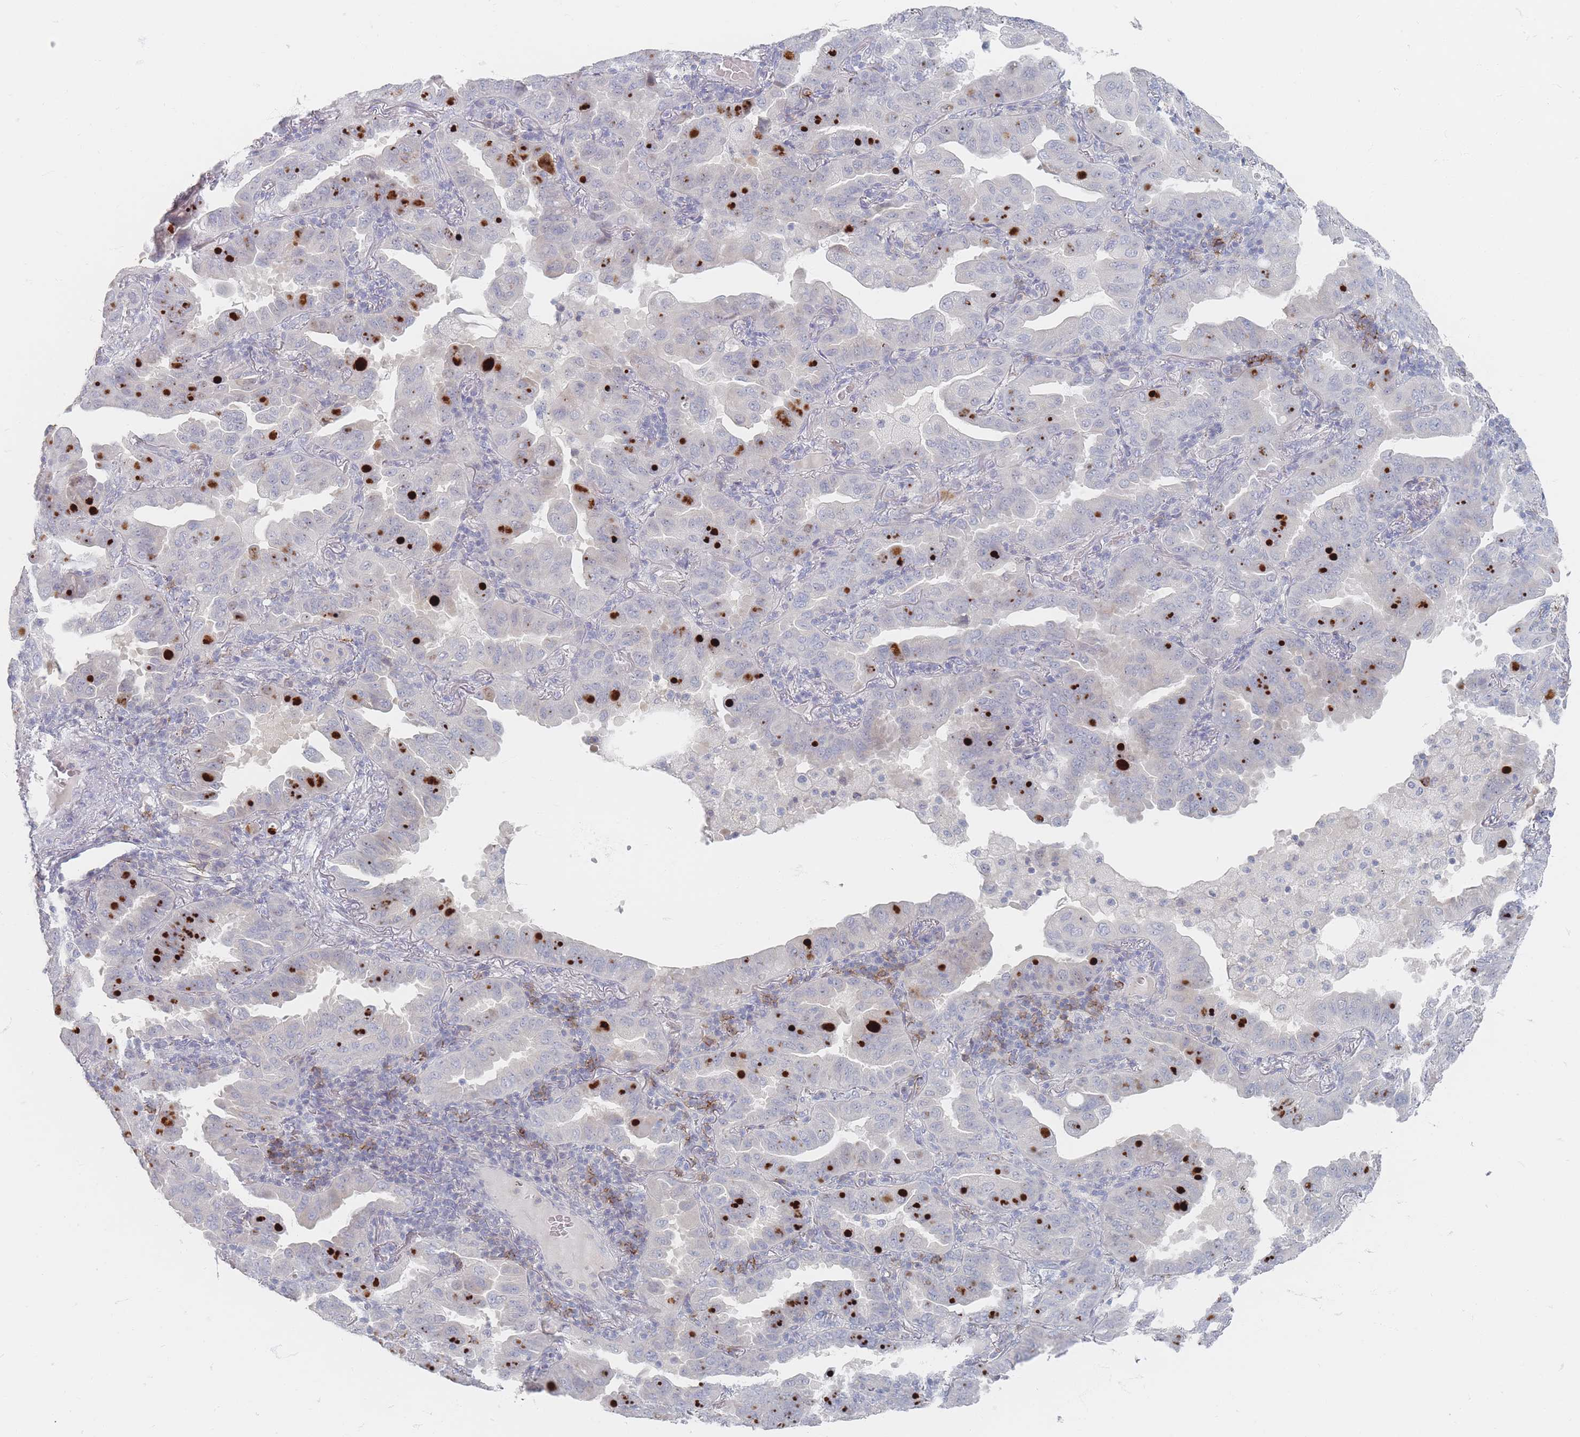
{"staining": {"intensity": "negative", "quantity": "none", "location": "none"}, "tissue": "lung cancer", "cell_type": "Tumor cells", "image_type": "cancer", "snomed": [{"axis": "morphology", "description": "Adenocarcinoma, NOS"}, {"axis": "topography", "description": "Lung"}], "caption": "Immunohistochemistry of lung adenocarcinoma displays no positivity in tumor cells.", "gene": "CD37", "patient": {"sex": "male", "age": 64}}